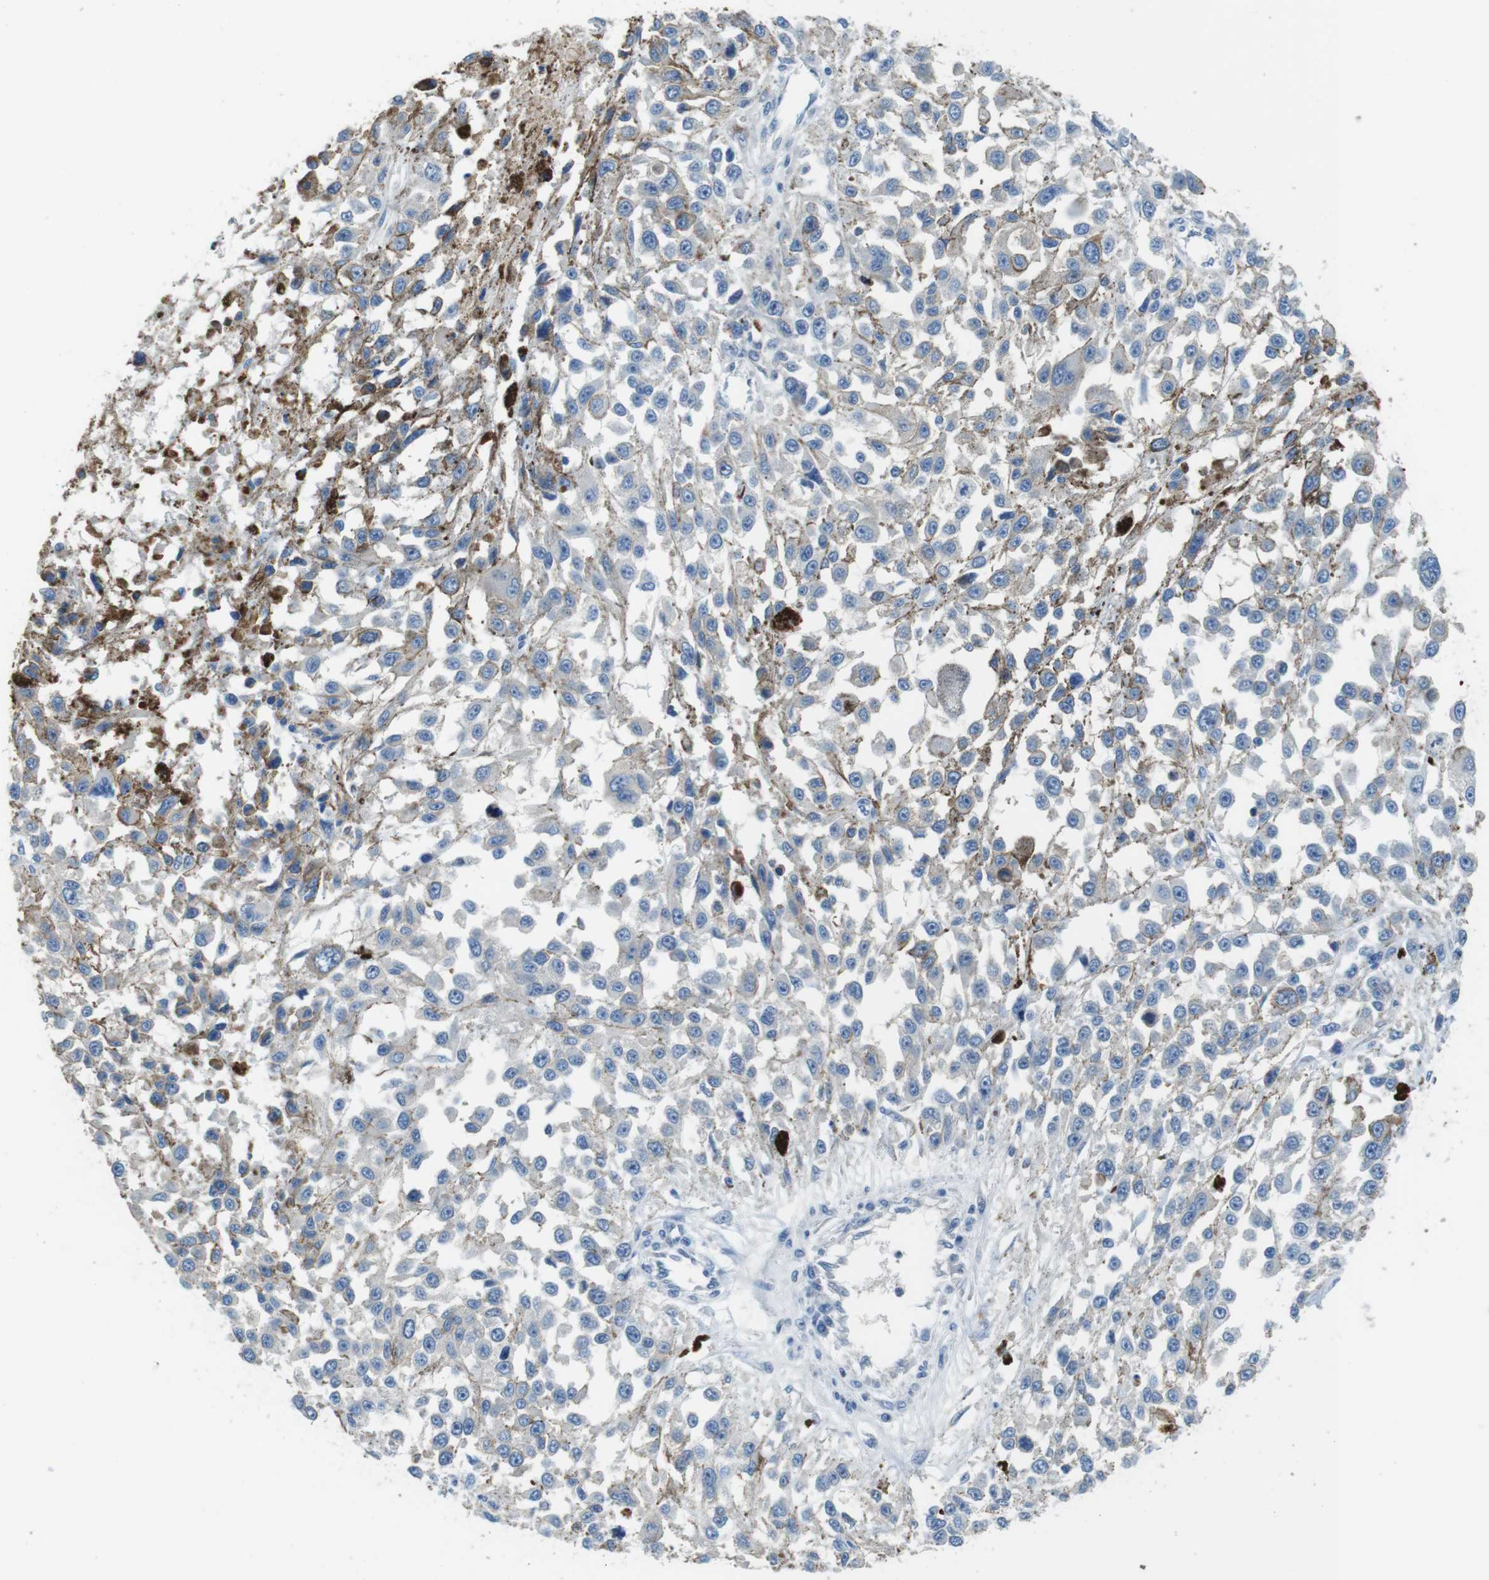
{"staining": {"intensity": "negative", "quantity": "none", "location": "none"}, "tissue": "melanoma", "cell_type": "Tumor cells", "image_type": "cancer", "snomed": [{"axis": "morphology", "description": "Malignant melanoma, Metastatic site"}, {"axis": "topography", "description": "Lymph node"}], "caption": "The photomicrograph demonstrates no significant staining in tumor cells of melanoma. (Brightfield microscopy of DAB (3,3'-diaminobenzidine) immunohistochemistry (IHC) at high magnification).", "gene": "TMPRSS15", "patient": {"sex": "male", "age": 59}}